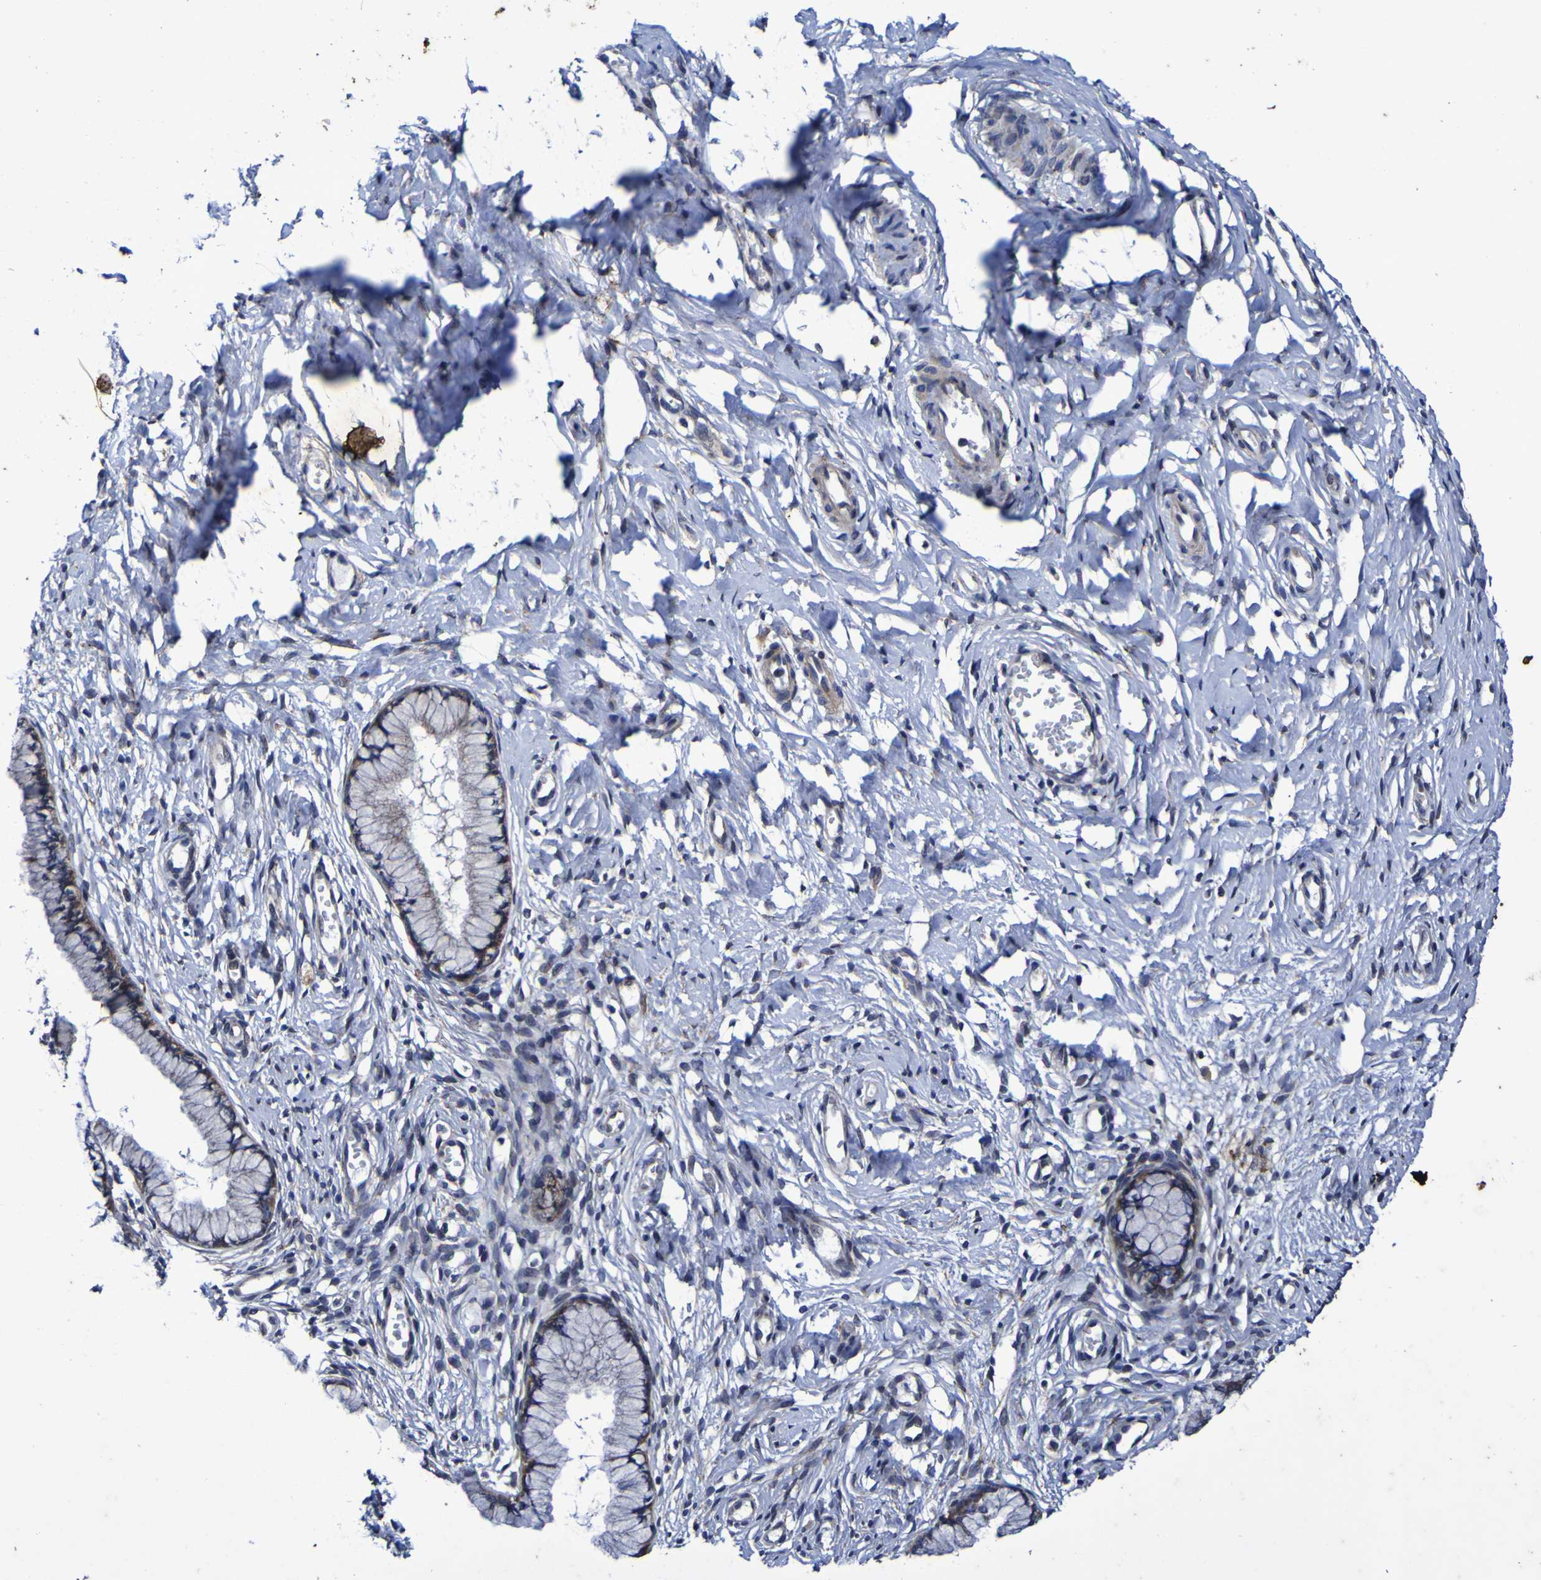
{"staining": {"intensity": "weak", "quantity": ">75%", "location": "cytoplasmic/membranous"}, "tissue": "cervix", "cell_type": "Glandular cells", "image_type": "normal", "snomed": [{"axis": "morphology", "description": "Normal tissue, NOS"}, {"axis": "topography", "description": "Cervix"}], "caption": "Immunohistochemistry (IHC) of benign cervix exhibits low levels of weak cytoplasmic/membranous positivity in approximately >75% of glandular cells.", "gene": "P3H1", "patient": {"sex": "female", "age": 65}}